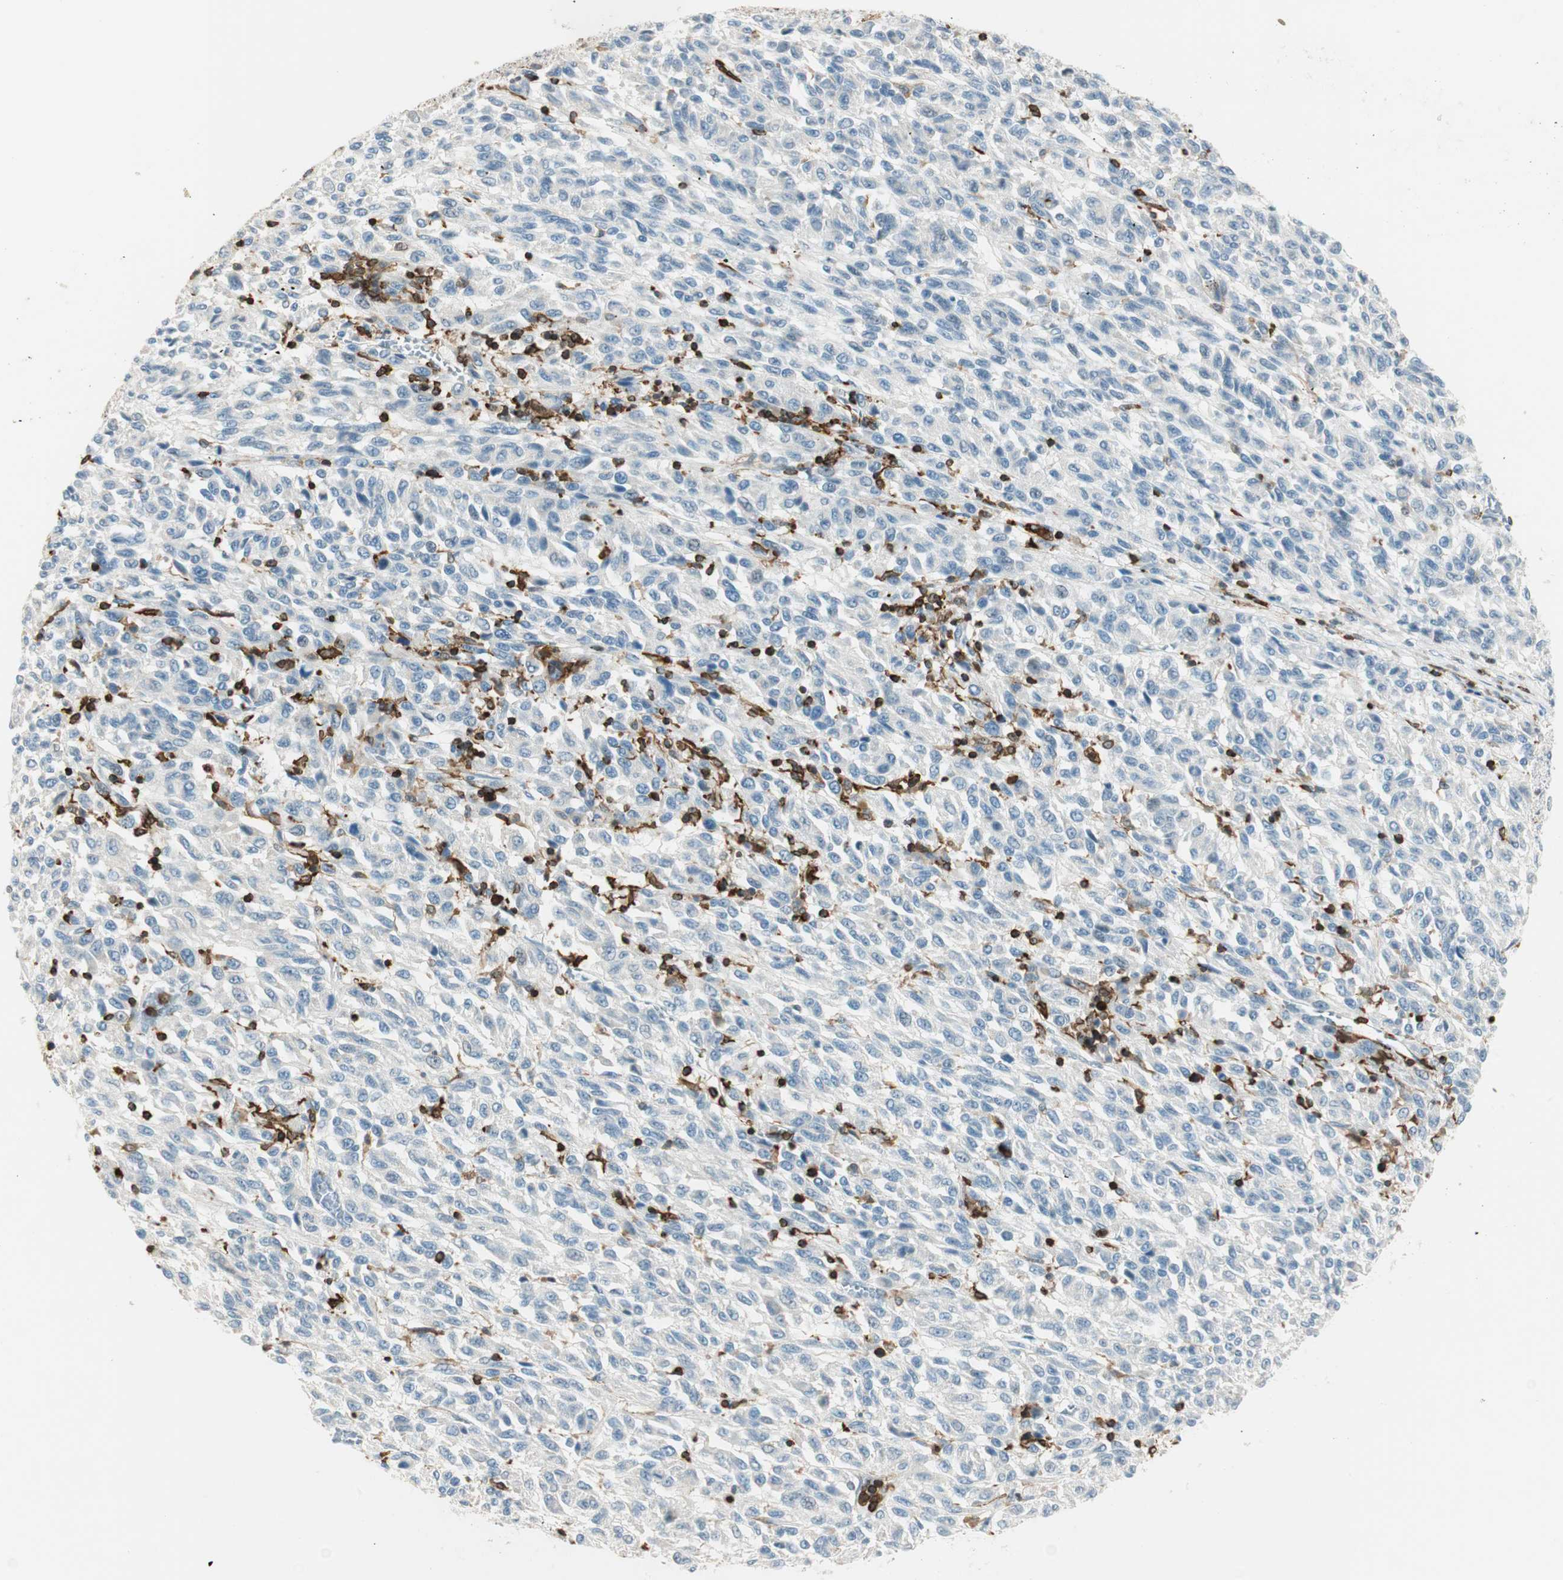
{"staining": {"intensity": "negative", "quantity": "none", "location": "none"}, "tissue": "melanoma", "cell_type": "Tumor cells", "image_type": "cancer", "snomed": [{"axis": "morphology", "description": "Malignant melanoma, Metastatic site"}, {"axis": "topography", "description": "Lung"}], "caption": "High magnification brightfield microscopy of melanoma stained with DAB (3,3'-diaminobenzidine) (brown) and counterstained with hematoxylin (blue): tumor cells show no significant expression. (DAB (3,3'-diaminobenzidine) IHC, high magnification).", "gene": "HPGD", "patient": {"sex": "male", "age": 64}}